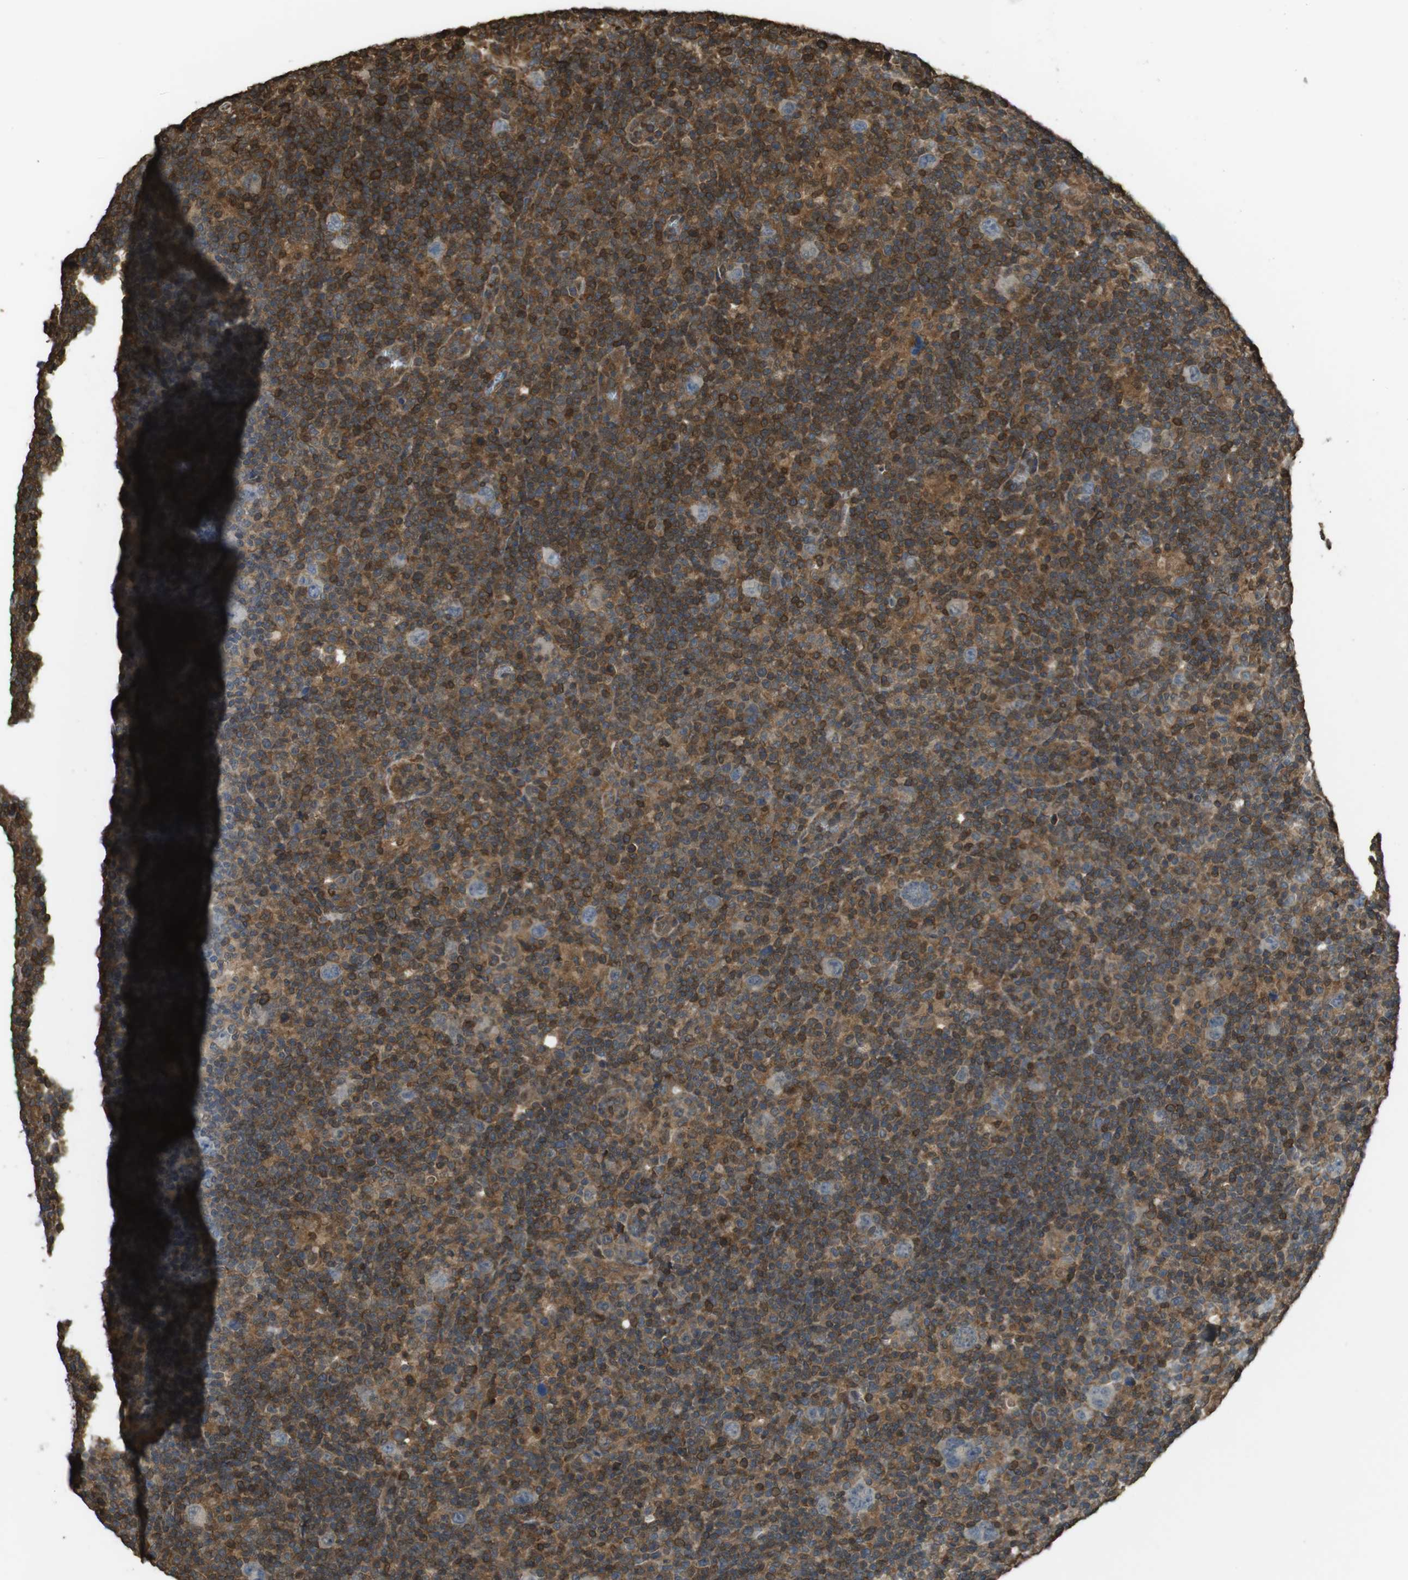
{"staining": {"intensity": "moderate", "quantity": ">75%", "location": "cytoplasmic/membranous"}, "tissue": "lymphoma", "cell_type": "Tumor cells", "image_type": "cancer", "snomed": [{"axis": "morphology", "description": "Hodgkin's disease, NOS"}, {"axis": "topography", "description": "Lymph node"}], "caption": "DAB (3,3'-diaminobenzidine) immunohistochemical staining of human Hodgkin's disease shows moderate cytoplasmic/membranous protein expression in about >75% of tumor cells.", "gene": "ARHGDIA", "patient": {"sex": "female", "age": 57}}